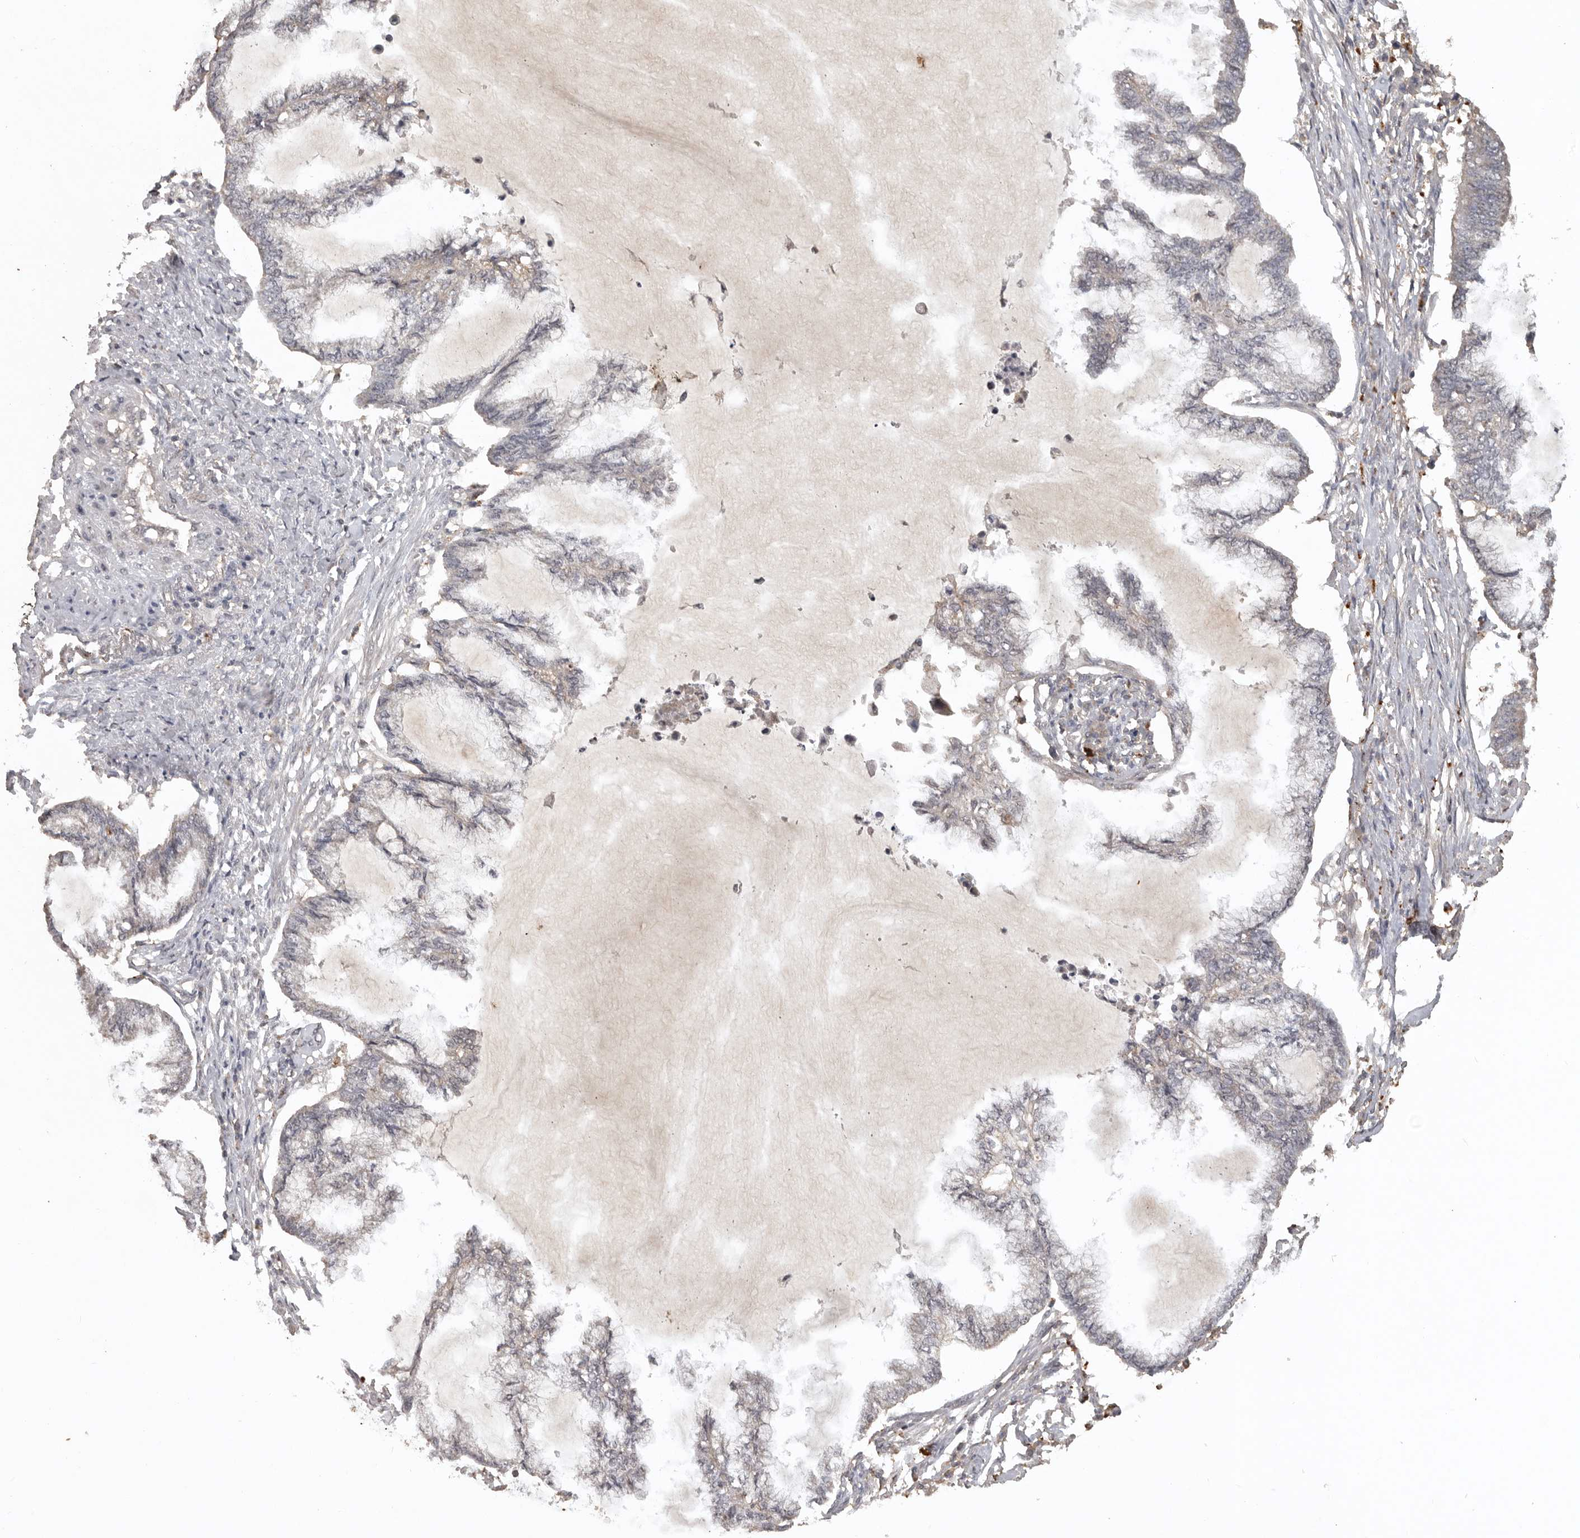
{"staining": {"intensity": "negative", "quantity": "none", "location": "none"}, "tissue": "endometrial cancer", "cell_type": "Tumor cells", "image_type": "cancer", "snomed": [{"axis": "morphology", "description": "Adenocarcinoma, NOS"}, {"axis": "topography", "description": "Endometrium"}], "caption": "Immunohistochemistry image of human endometrial cancer (adenocarcinoma) stained for a protein (brown), which demonstrates no expression in tumor cells. (DAB (3,3'-diaminobenzidine) immunohistochemistry with hematoxylin counter stain).", "gene": "ADAMTS4", "patient": {"sex": "female", "age": 86}}